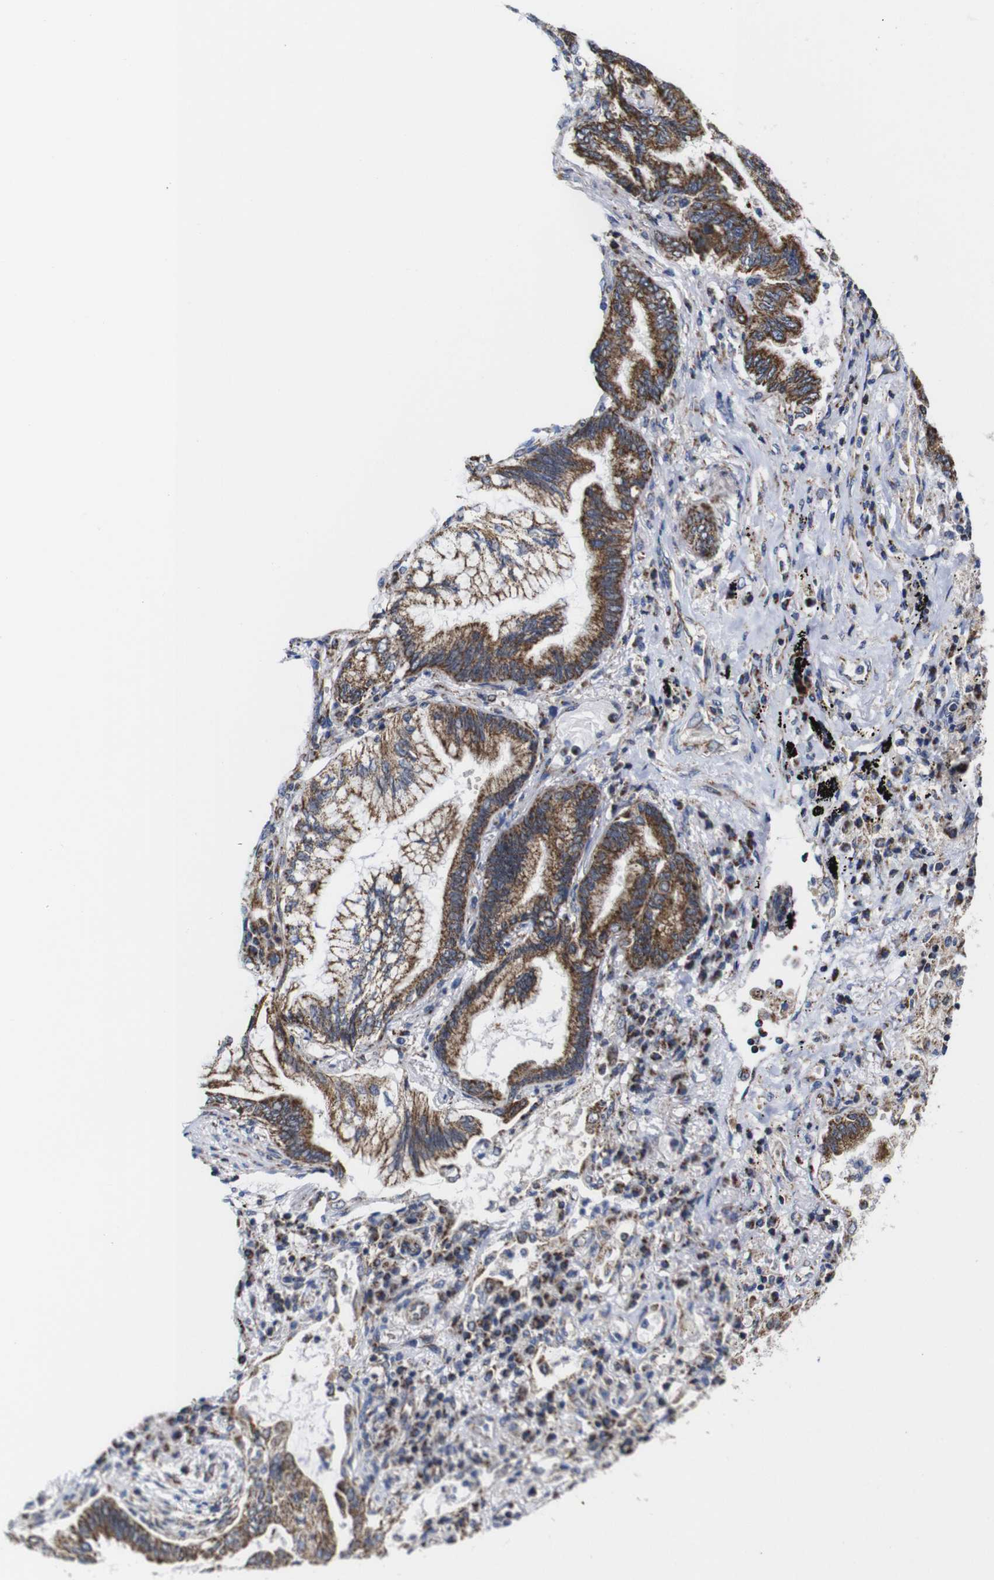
{"staining": {"intensity": "moderate", "quantity": ">75%", "location": "cytoplasmic/membranous"}, "tissue": "lung cancer", "cell_type": "Tumor cells", "image_type": "cancer", "snomed": [{"axis": "morphology", "description": "Normal tissue, NOS"}, {"axis": "morphology", "description": "Adenocarcinoma, NOS"}, {"axis": "topography", "description": "Bronchus"}, {"axis": "topography", "description": "Lung"}], "caption": "Lung cancer (adenocarcinoma) stained with a brown dye displays moderate cytoplasmic/membranous positive staining in approximately >75% of tumor cells.", "gene": "C17orf80", "patient": {"sex": "female", "age": 70}}